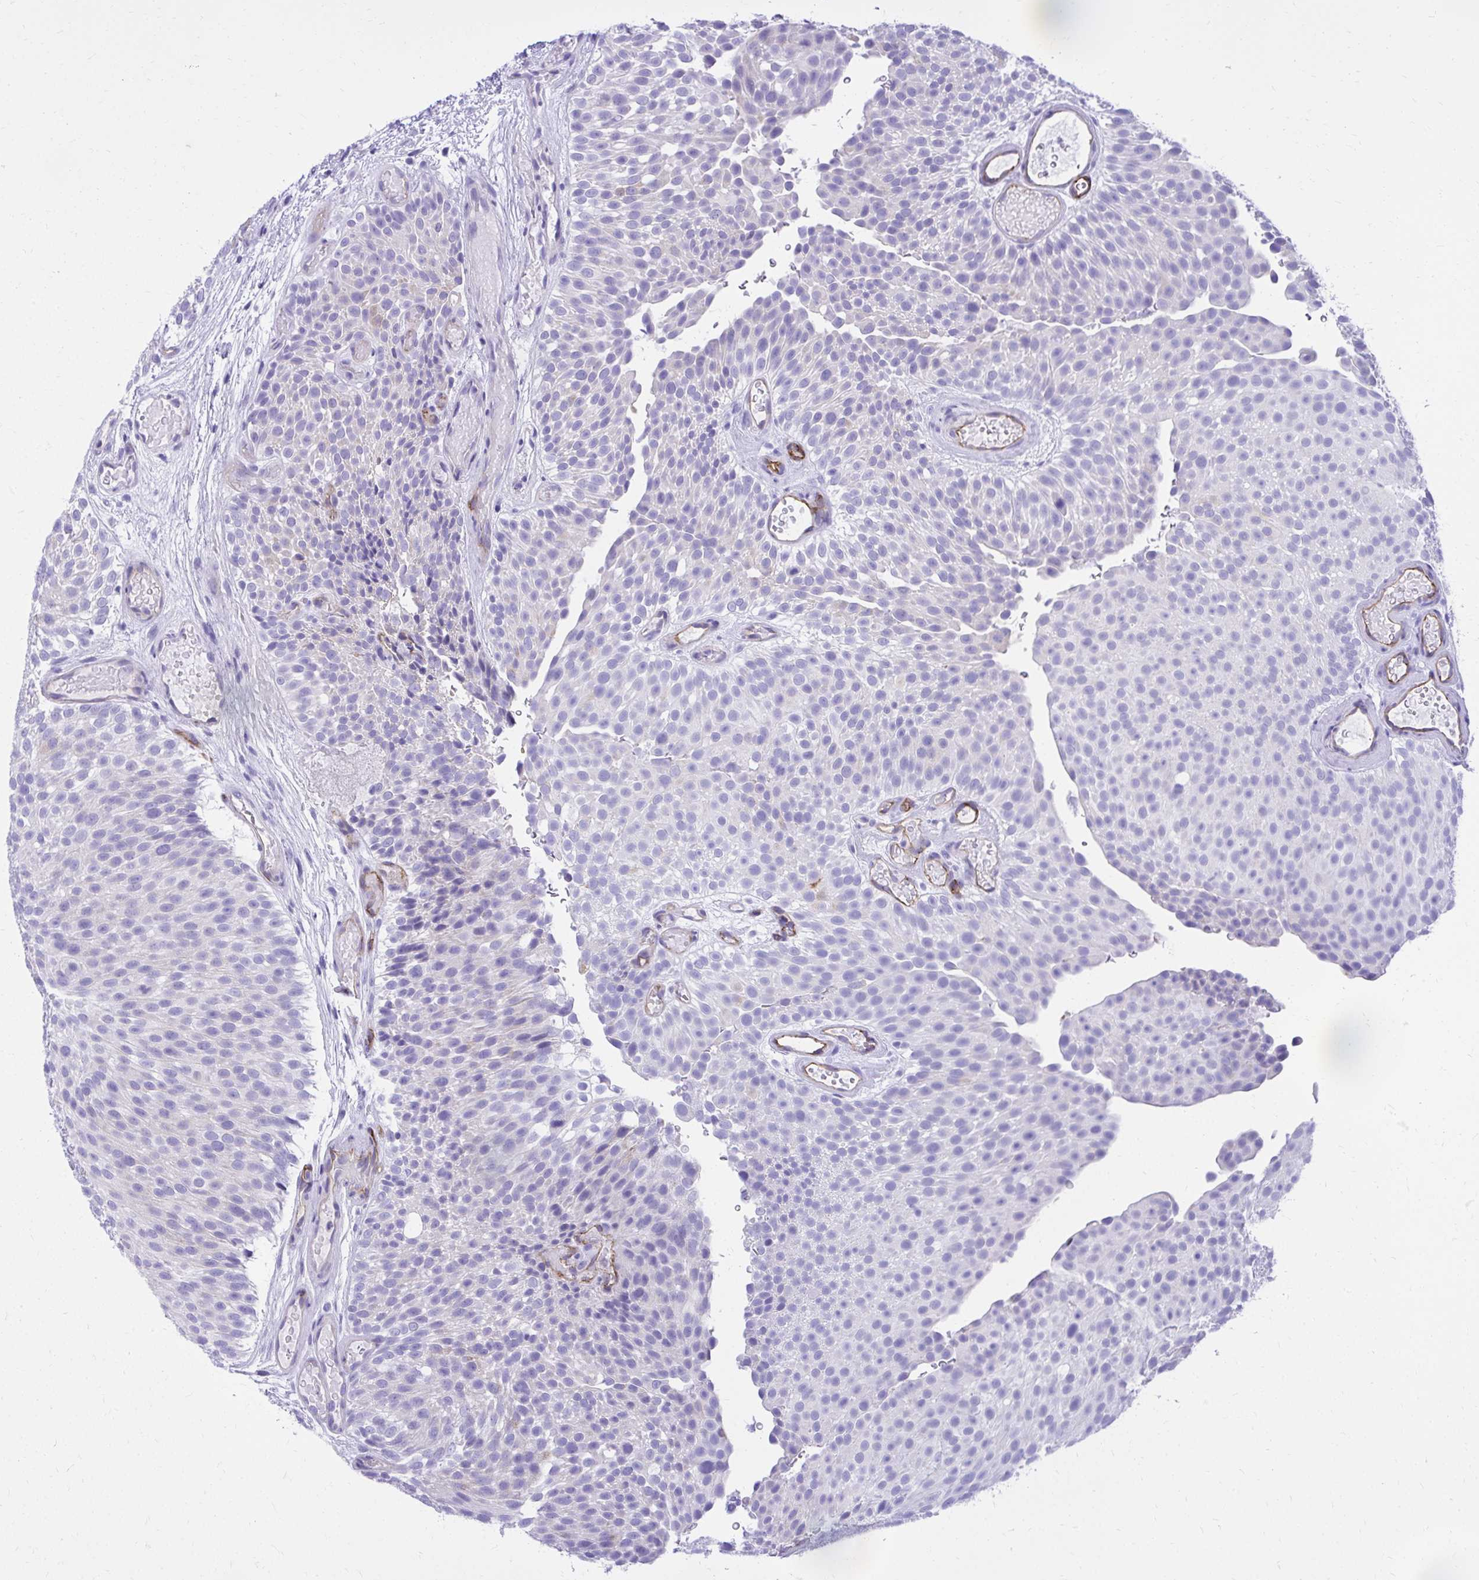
{"staining": {"intensity": "negative", "quantity": "none", "location": "none"}, "tissue": "urothelial cancer", "cell_type": "Tumor cells", "image_type": "cancer", "snomed": [{"axis": "morphology", "description": "Urothelial carcinoma, Low grade"}, {"axis": "topography", "description": "Urinary bladder"}], "caption": "High magnification brightfield microscopy of urothelial carcinoma (low-grade) stained with DAB (3,3'-diaminobenzidine) (brown) and counterstained with hematoxylin (blue): tumor cells show no significant staining.", "gene": "PELI3", "patient": {"sex": "male", "age": 78}}